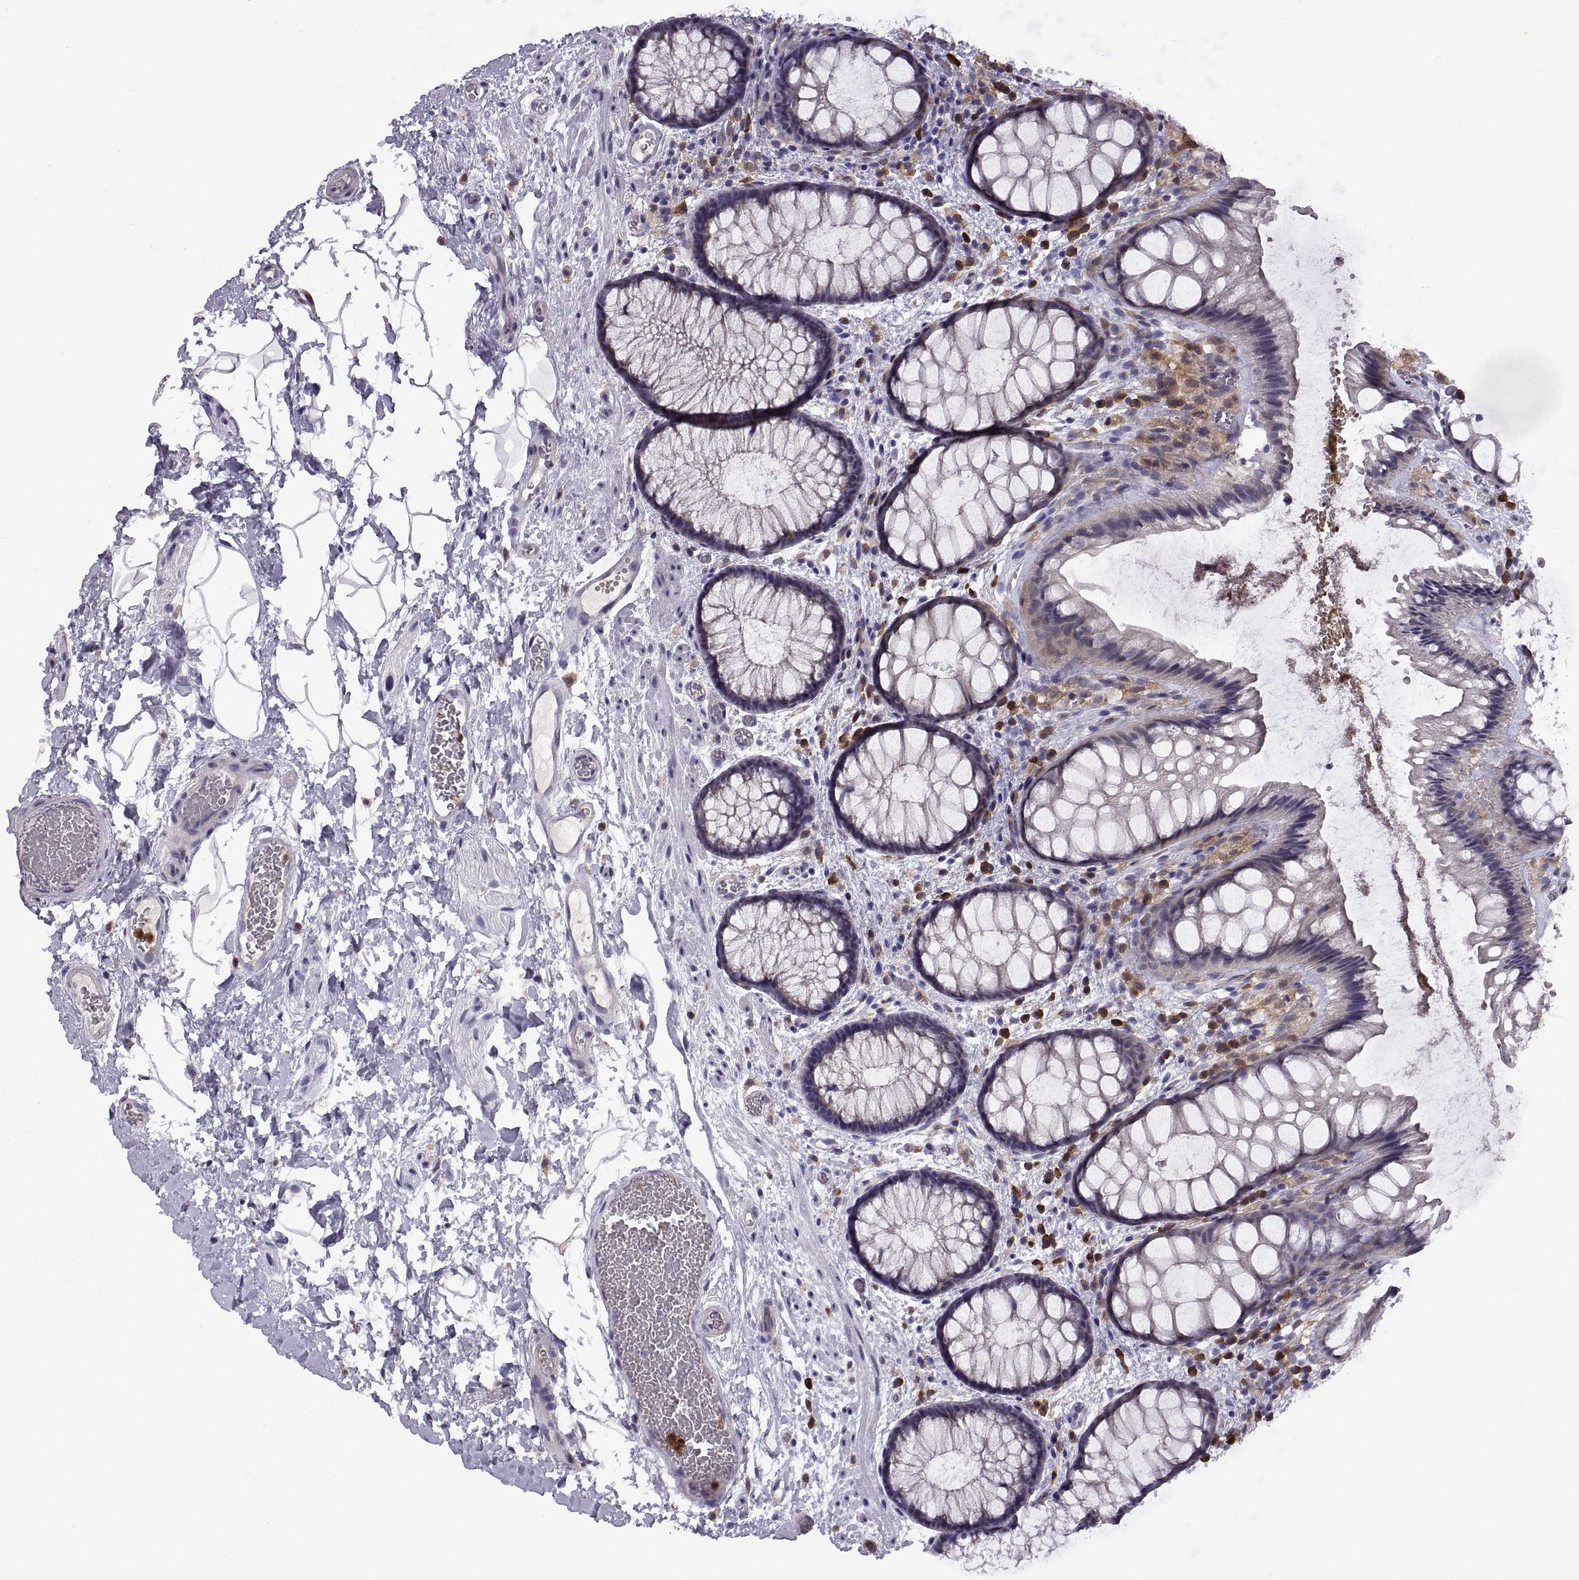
{"staining": {"intensity": "negative", "quantity": "none", "location": "none"}, "tissue": "rectum", "cell_type": "Glandular cells", "image_type": "normal", "snomed": [{"axis": "morphology", "description": "Normal tissue, NOS"}, {"axis": "topography", "description": "Rectum"}], "caption": "This is a histopathology image of immunohistochemistry (IHC) staining of normal rectum, which shows no expression in glandular cells.", "gene": "DOK3", "patient": {"sex": "female", "age": 62}}